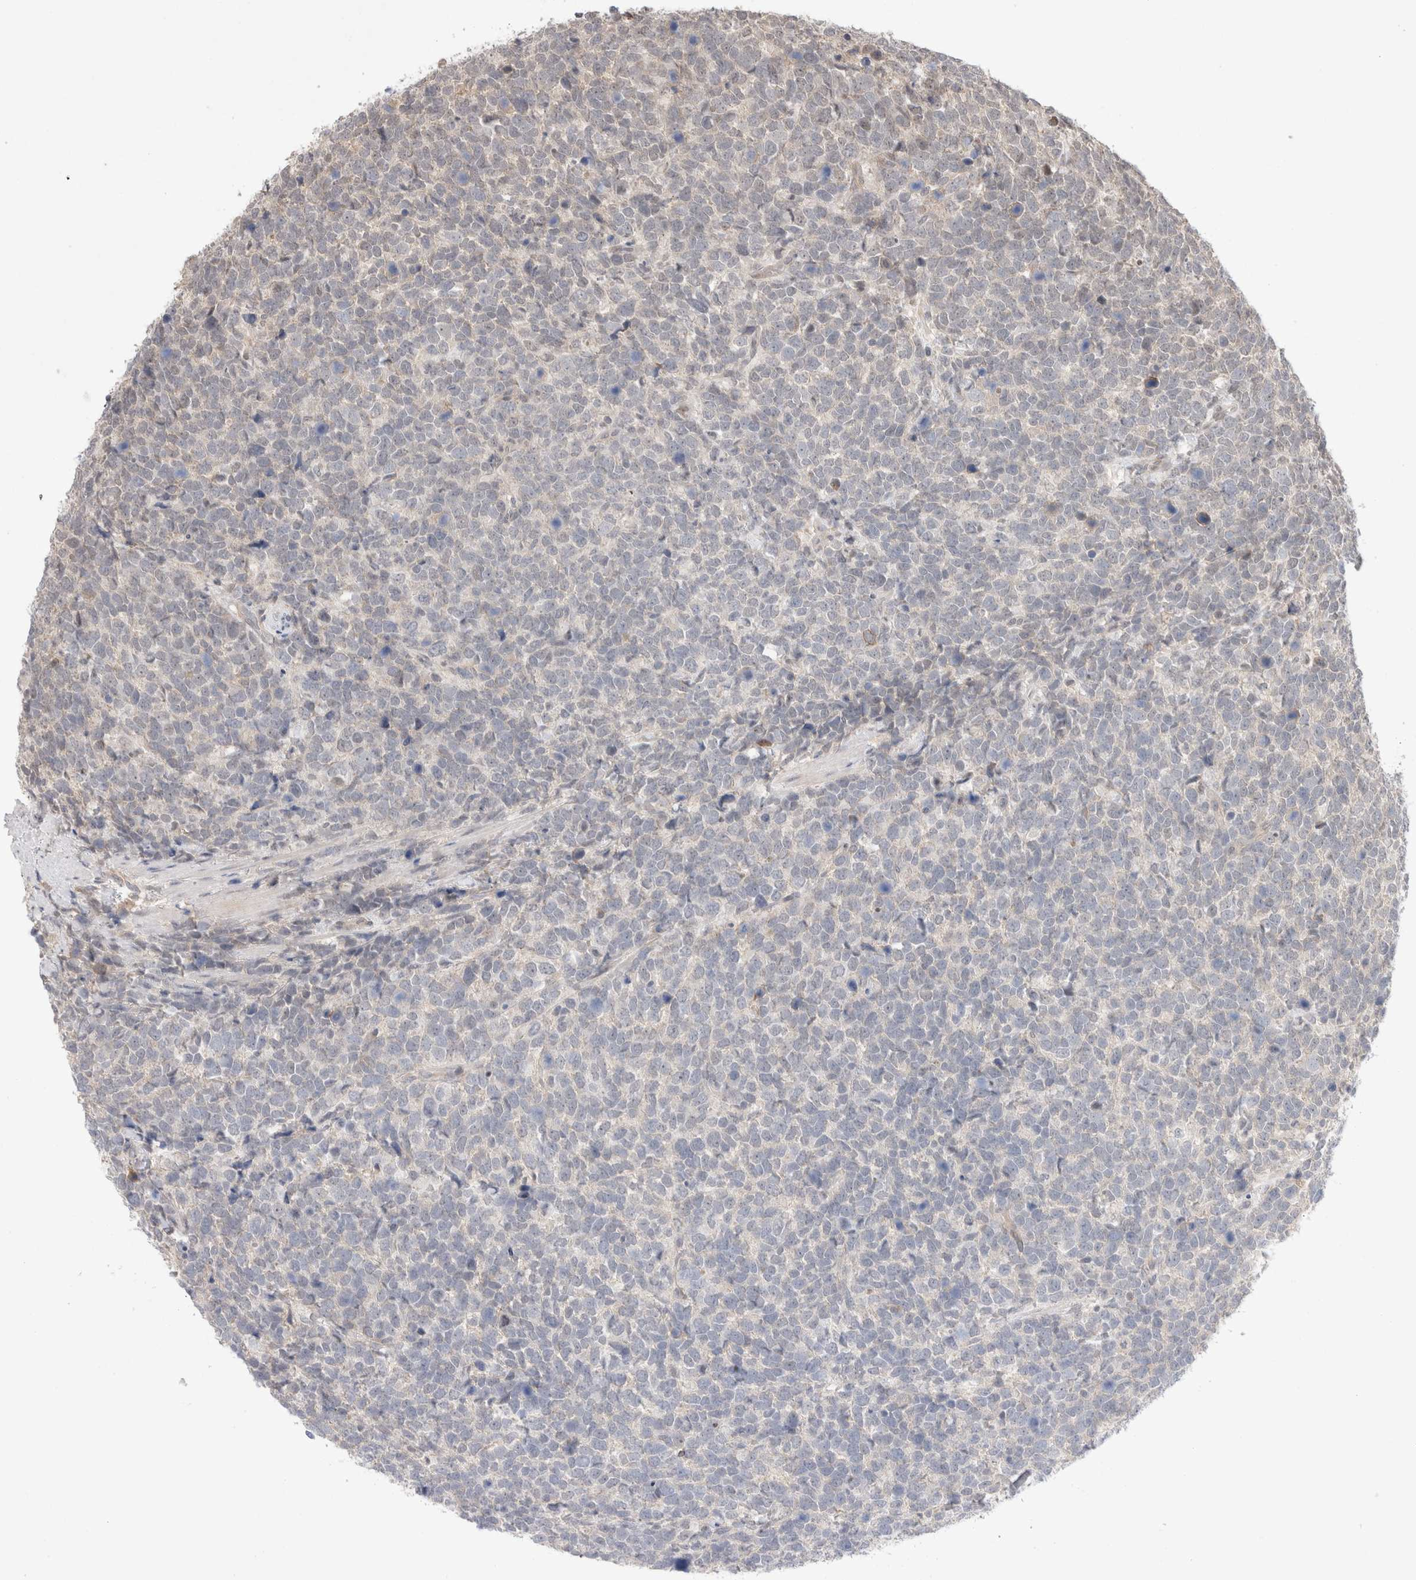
{"staining": {"intensity": "negative", "quantity": "none", "location": "none"}, "tissue": "urothelial cancer", "cell_type": "Tumor cells", "image_type": "cancer", "snomed": [{"axis": "morphology", "description": "Urothelial carcinoma, High grade"}, {"axis": "topography", "description": "Urinary bladder"}], "caption": "The image exhibits no significant positivity in tumor cells of high-grade urothelial carcinoma. (Stains: DAB (3,3'-diaminobenzidine) immunohistochemistry (IHC) with hematoxylin counter stain, Microscopy: brightfield microscopy at high magnification).", "gene": "SYDE2", "patient": {"sex": "female", "age": 82}}